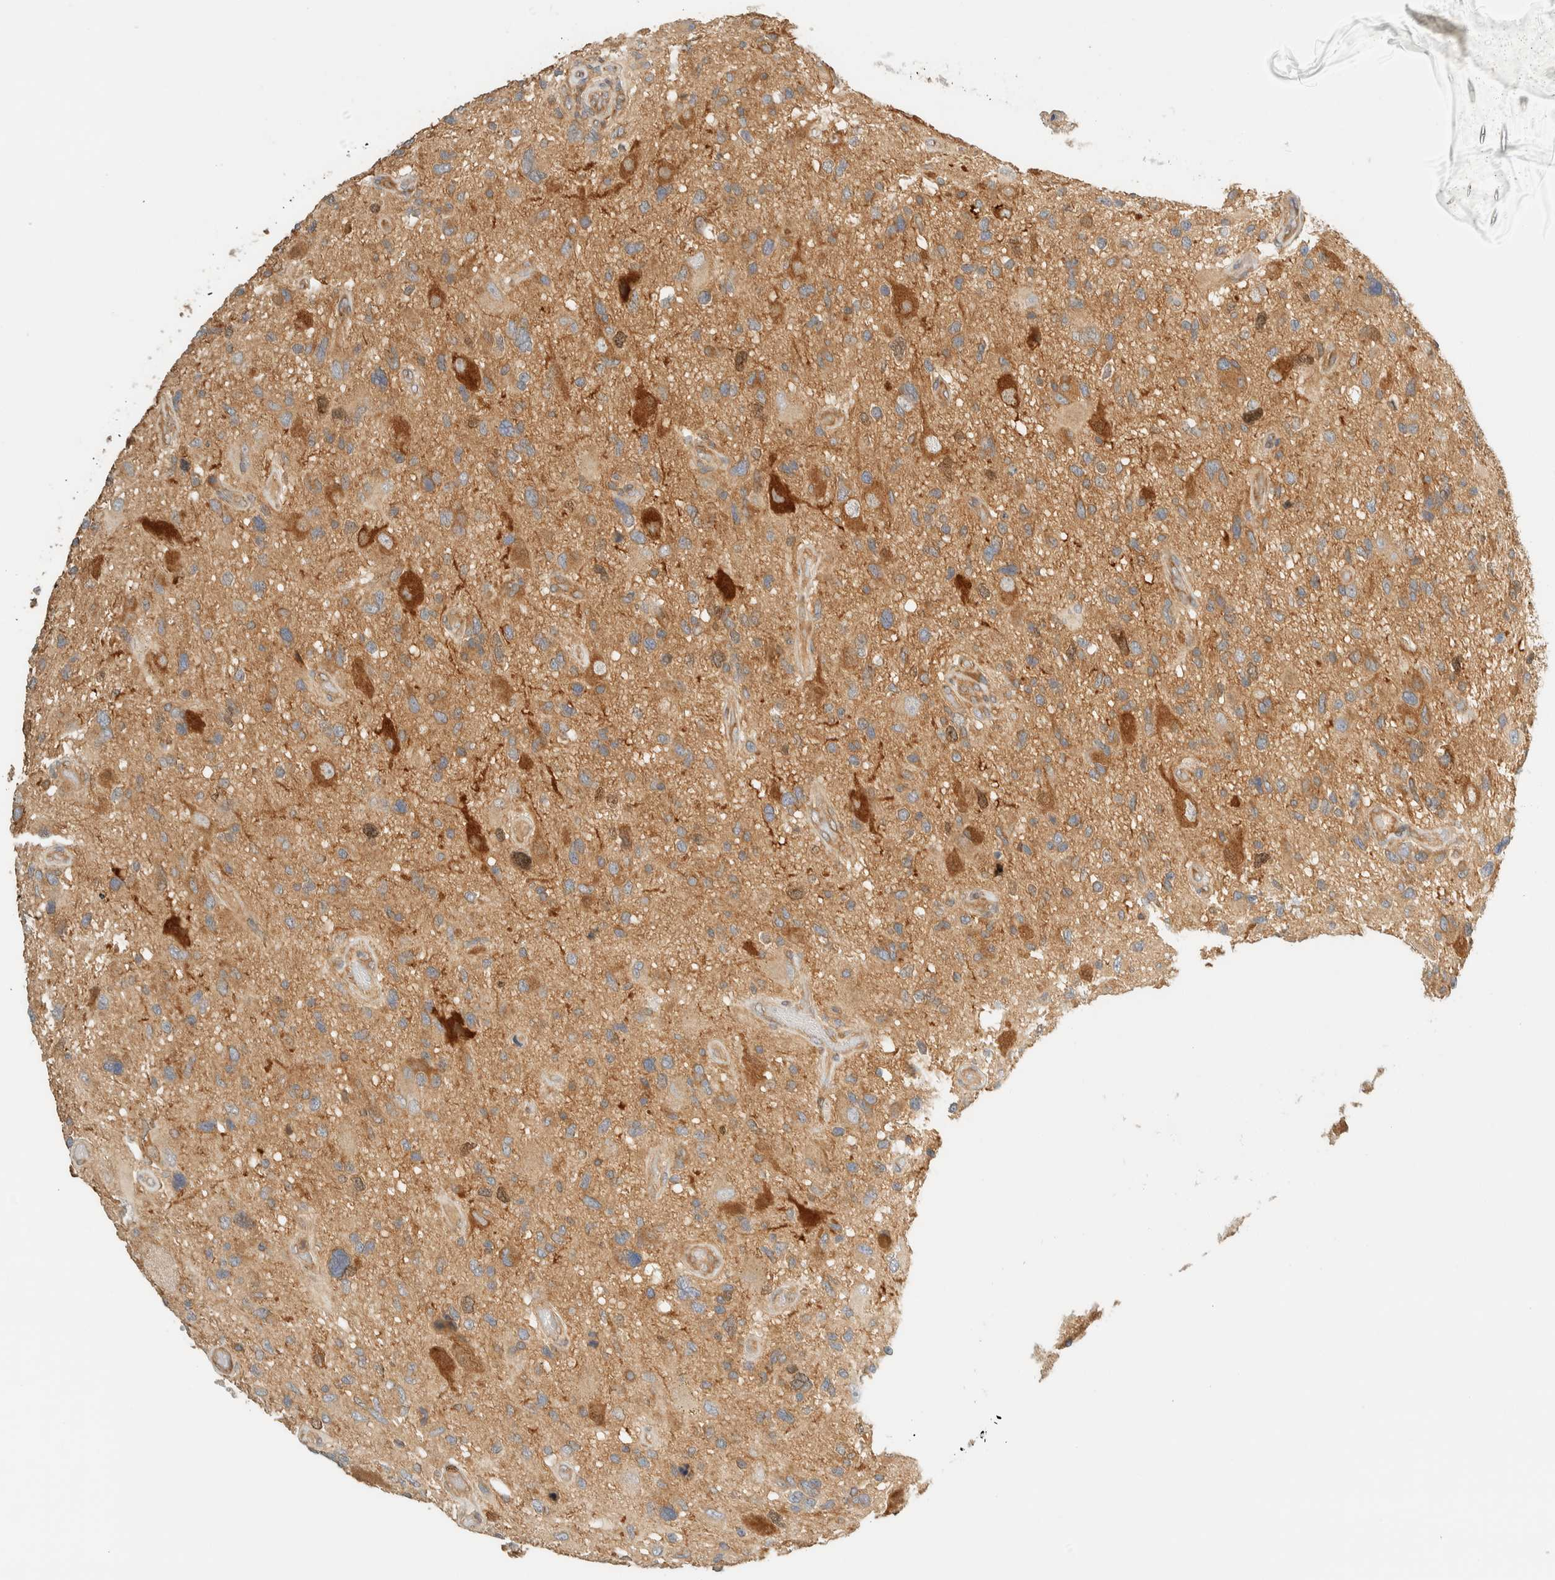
{"staining": {"intensity": "weak", "quantity": "25%-75%", "location": "cytoplasmic/membranous"}, "tissue": "glioma", "cell_type": "Tumor cells", "image_type": "cancer", "snomed": [{"axis": "morphology", "description": "Glioma, malignant, High grade"}, {"axis": "topography", "description": "Brain"}], "caption": "A low amount of weak cytoplasmic/membranous positivity is seen in approximately 25%-75% of tumor cells in glioma tissue. The staining was performed using DAB (3,3'-diaminobenzidine) to visualize the protein expression in brown, while the nuclei were stained in blue with hematoxylin (Magnification: 20x).", "gene": "ARFGEF1", "patient": {"sex": "male", "age": 33}}